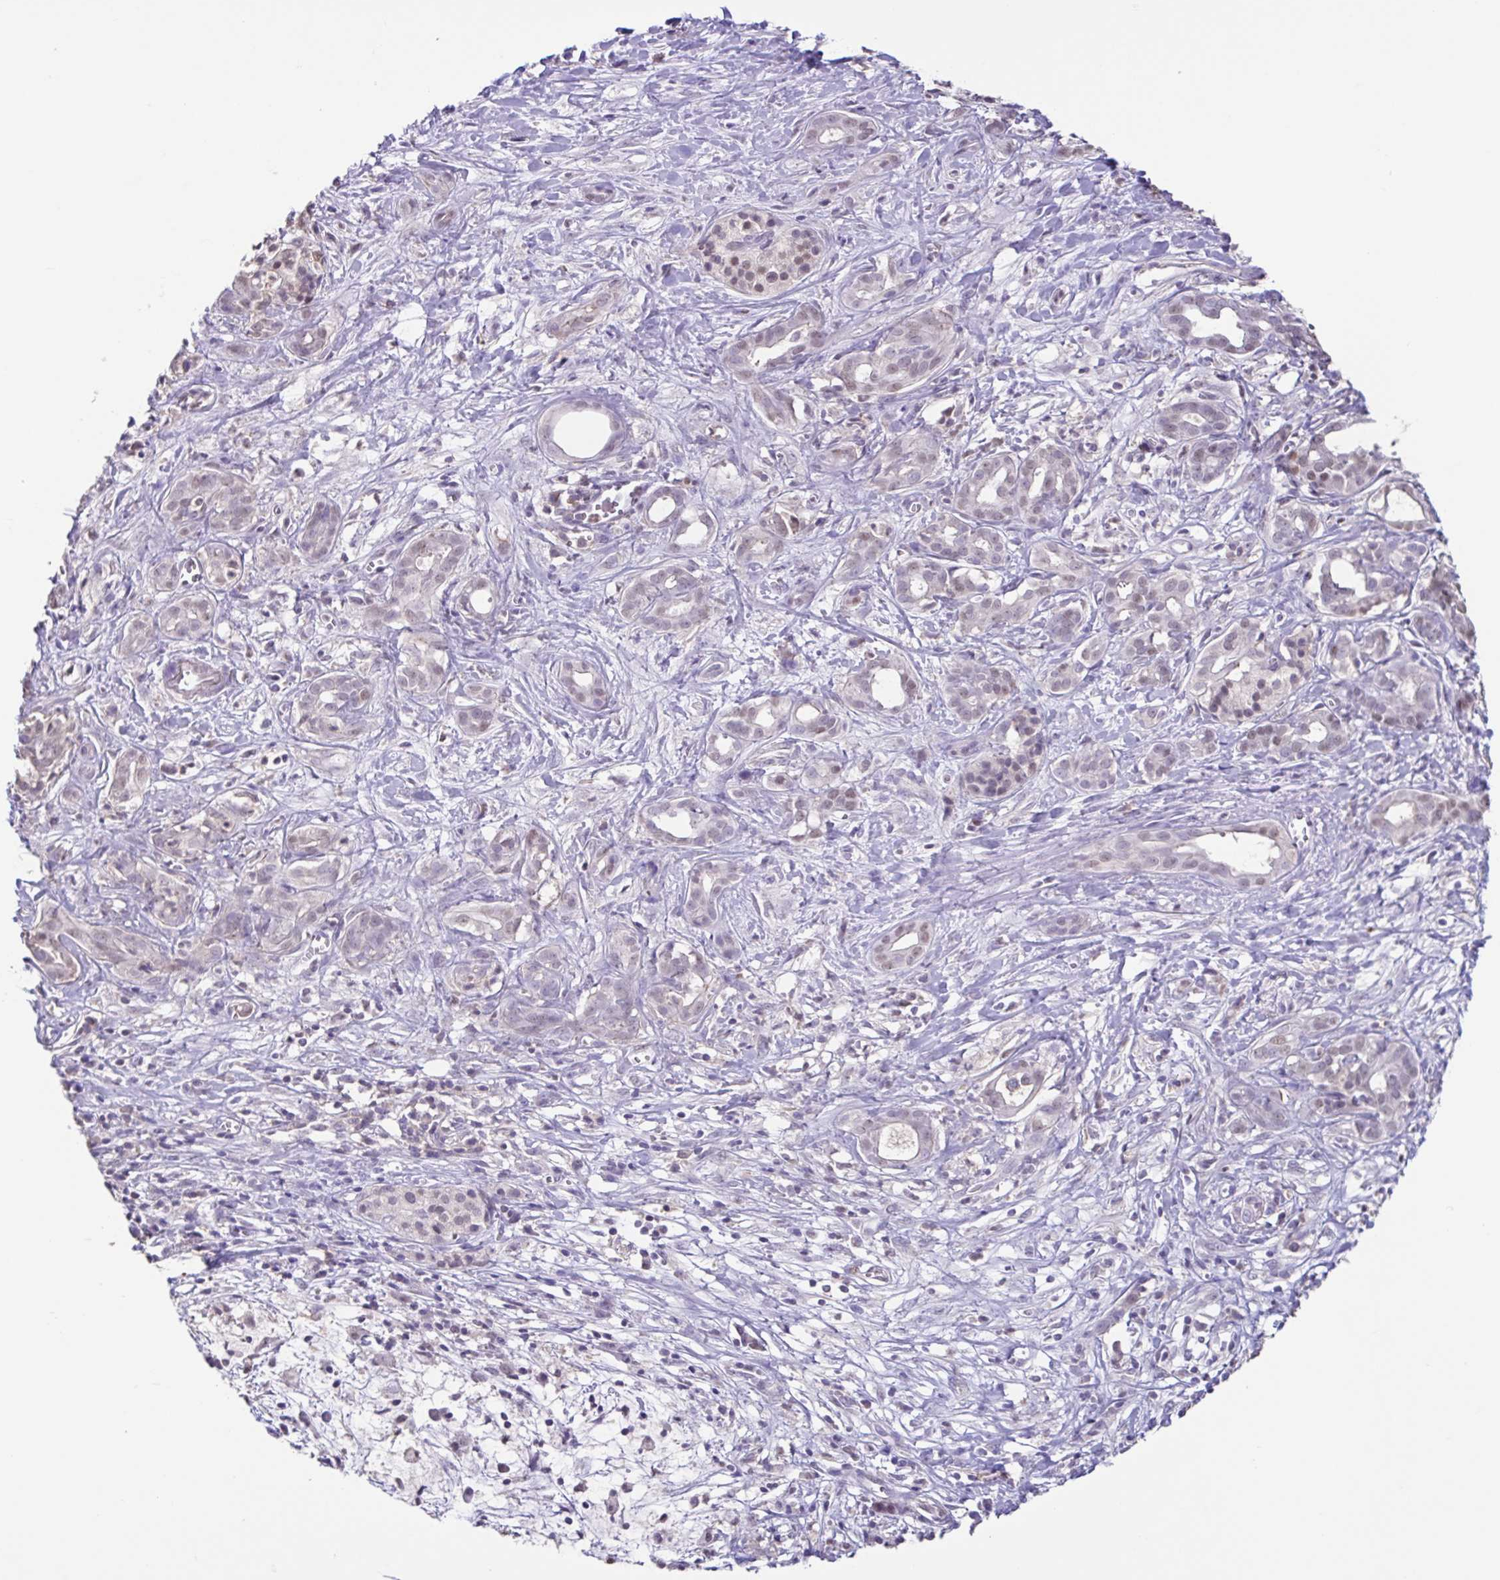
{"staining": {"intensity": "weak", "quantity": "<25%", "location": "nuclear"}, "tissue": "pancreatic cancer", "cell_type": "Tumor cells", "image_type": "cancer", "snomed": [{"axis": "morphology", "description": "Adenocarcinoma, NOS"}, {"axis": "topography", "description": "Pancreas"}], "caption": "There is no significant expression in tumor cells of pancreatic cancer.", "gene": "ACTRT3", "patient": {"sex": "male", "age": 61}}